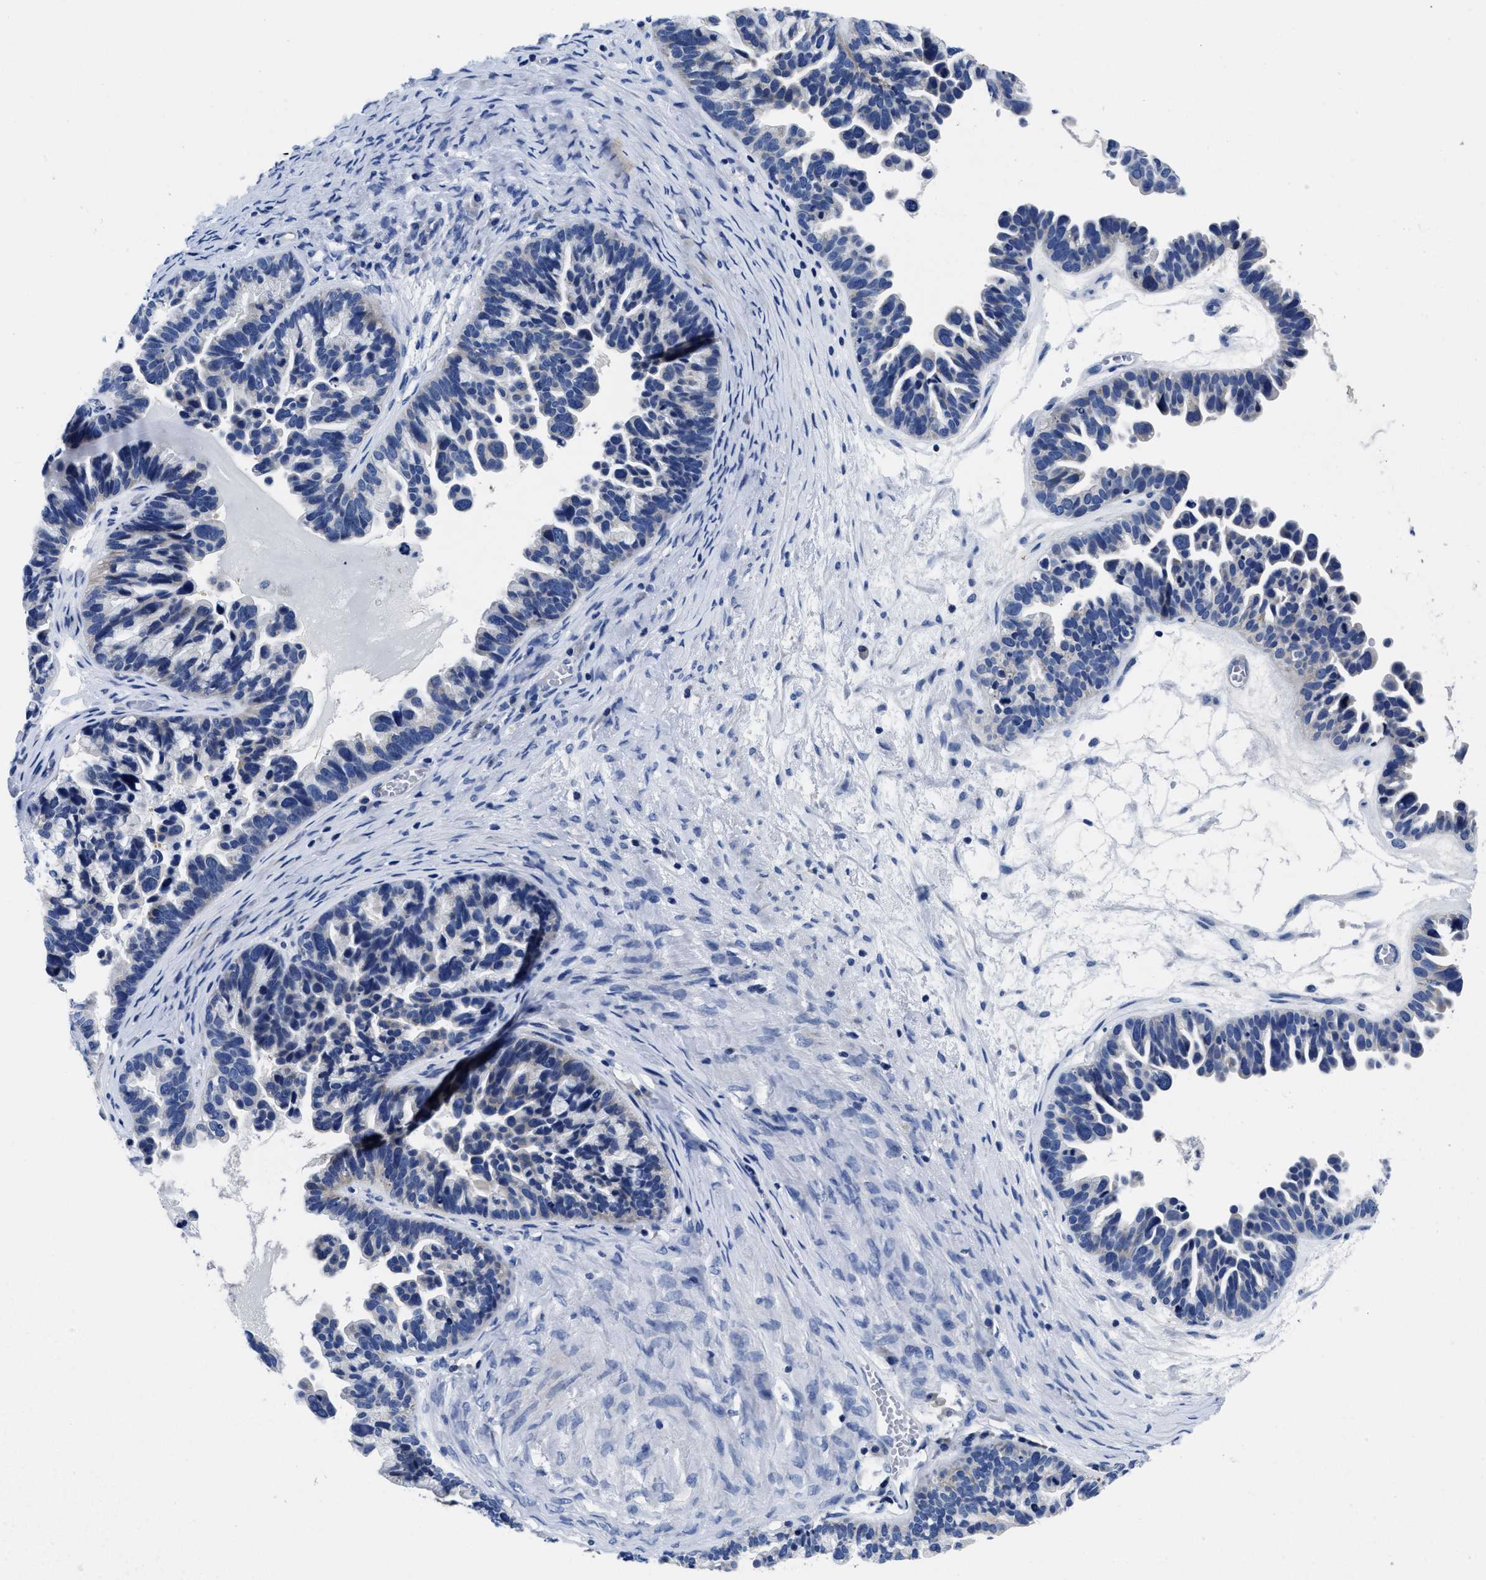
{"staining": {"intensity": "negative", "quantity": "none", "location": "none"}, "tissue": "ovarian cancer", "cell_type": "Tumor cells", "image_type": "cancer", "snomed": [{"axis": "morphology", "description": "Cystadenocarcinoma, serous, NOS"}, {"axis": "topography", "description": "Ovary"}], "caption": "The micrograph displays no staining of tumor cells in ovarian serous cystadenocarcinoma. Nuclei are stained in blue.", "gene": "SLC35F1", "patient": {"sex": "female", "age": 56}}